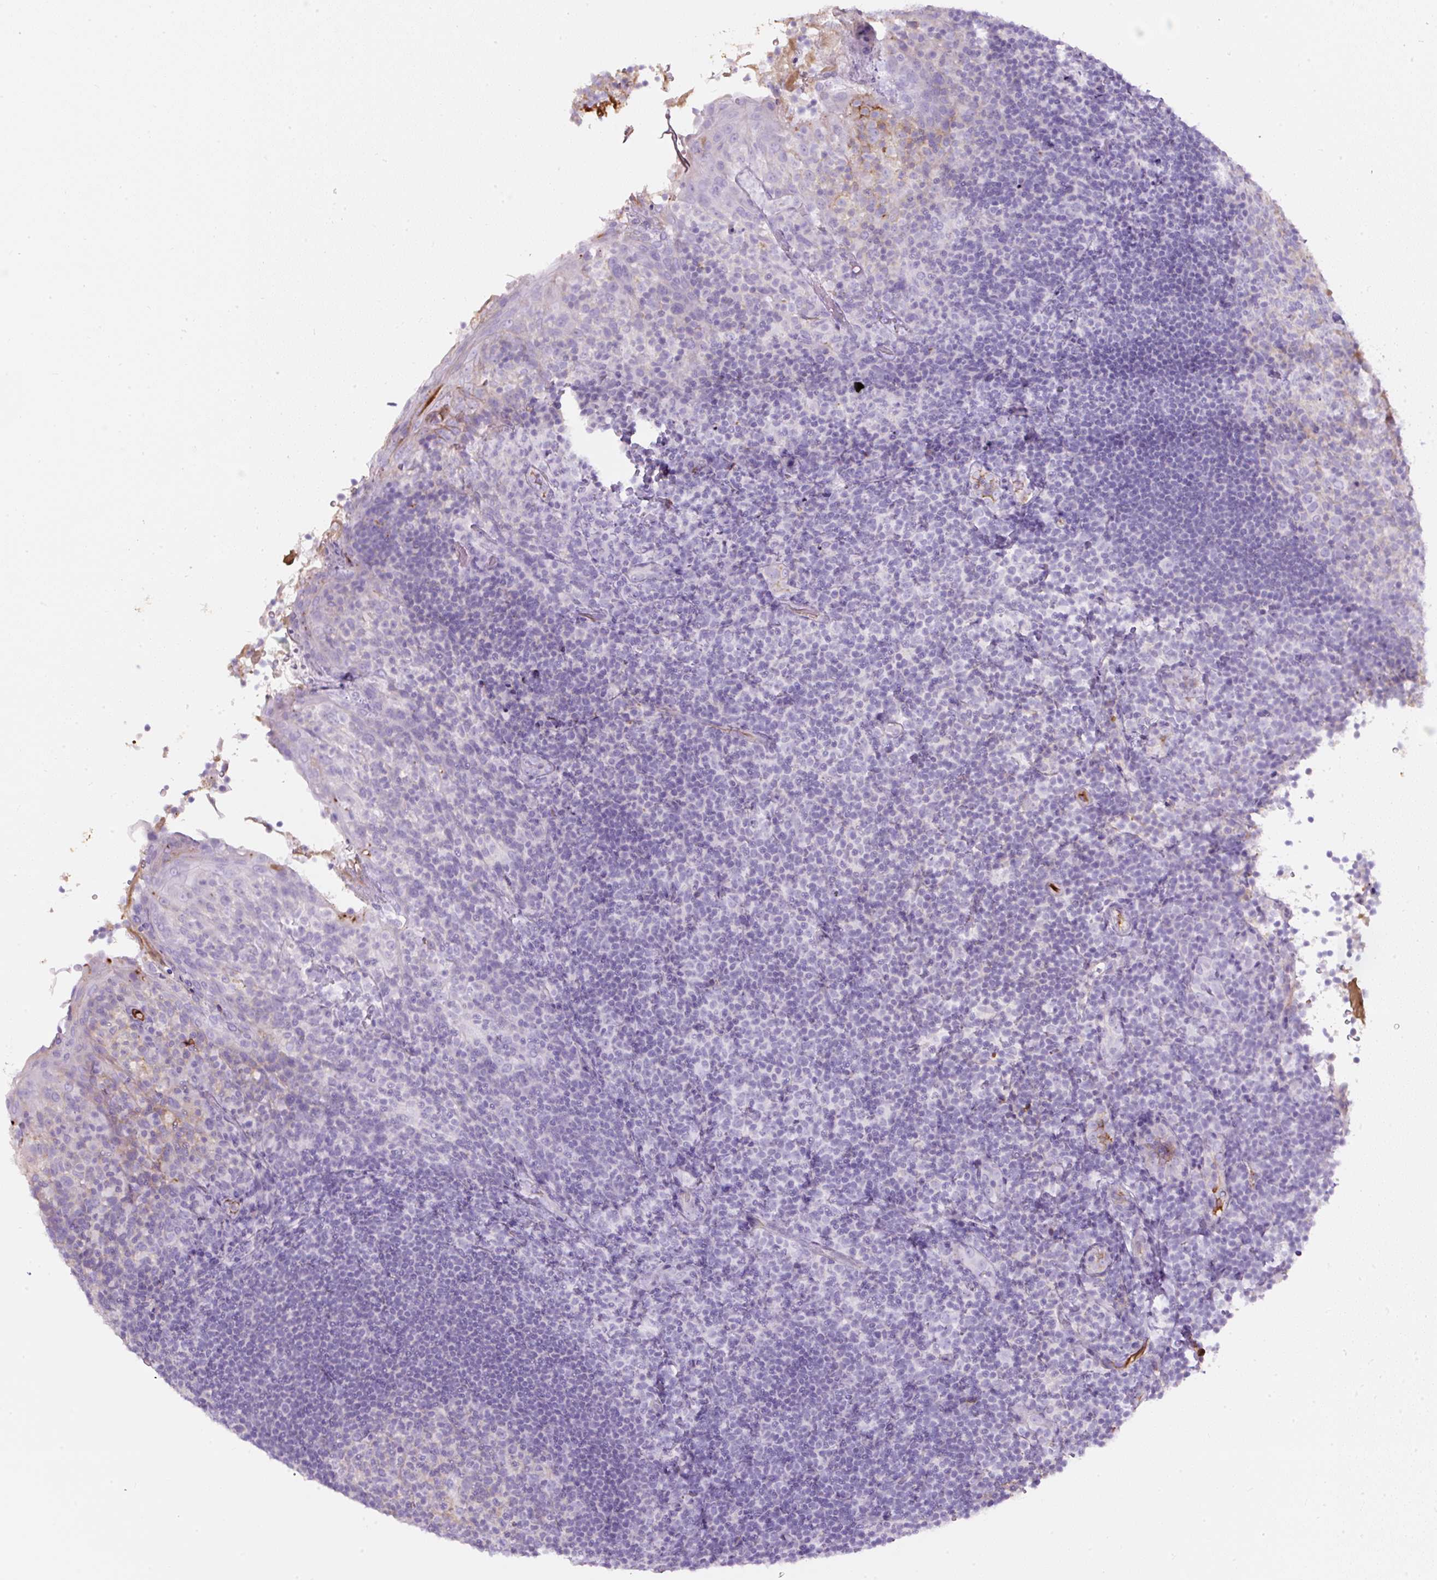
{"staining": {"intensity": "negative", "quantity": "none", "location": "none"}, "tissue": "tonsil", "cell_type": "Germinal center cells", "image_type": "normal", "snomed": [{"axis": "morphology", "description": "Normal tissue, NOS"}, {"axis": "topography", "description": "Tonsil"}], "caption": "Normal tonsil was stained to show a protein in brown. There is no significant staining in germinal center cells.", "gene": "APOA1", "patient": {"sex": "female", "age": 10}}